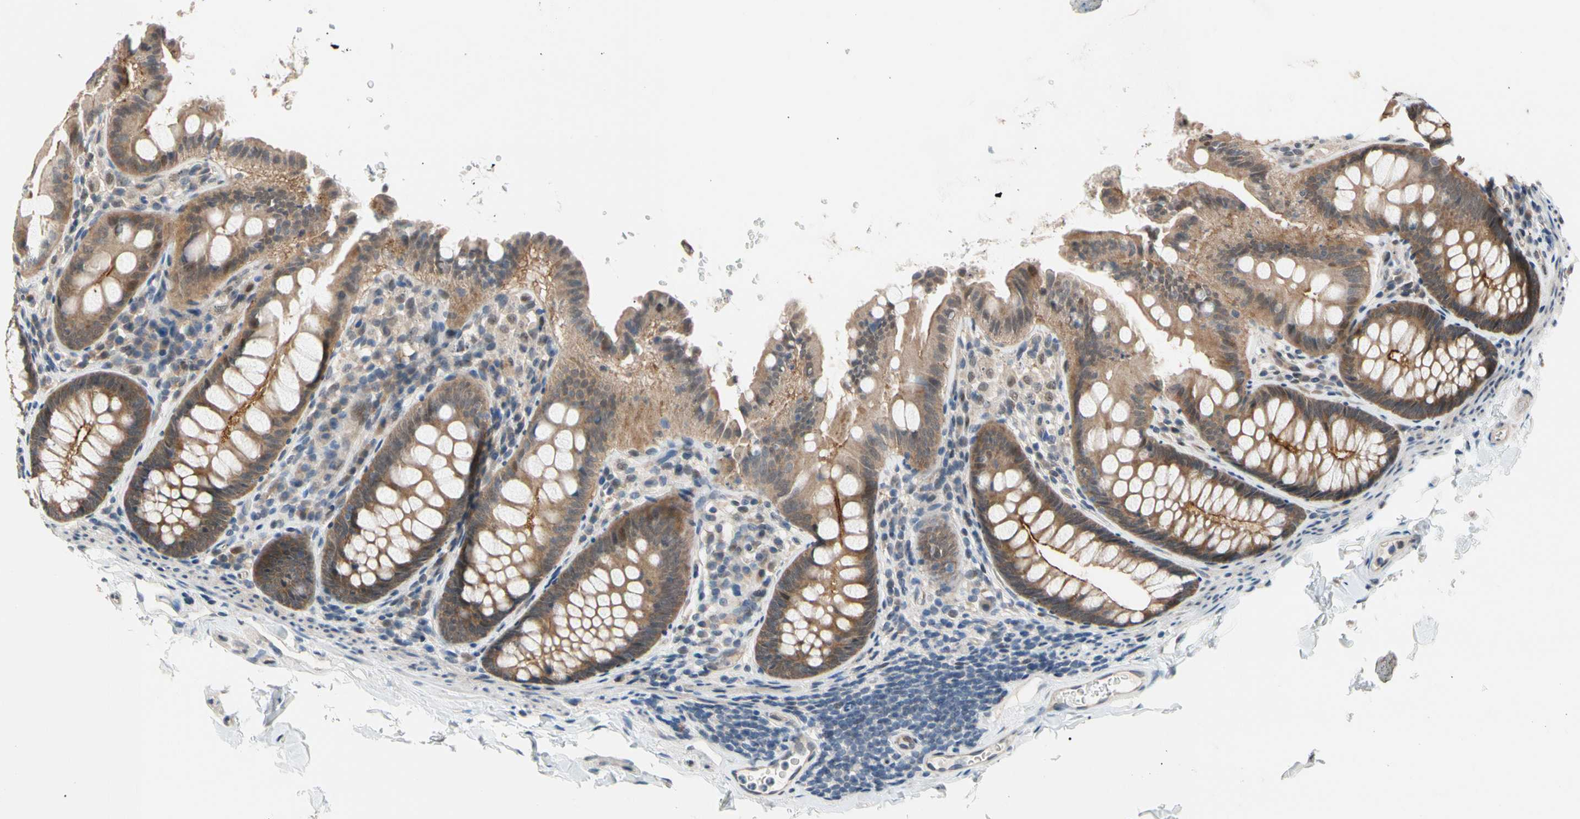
{"staining": {"intensity": "weak", "quantity": ">75%", "location": "cytoplasmic/membranous"}, "tissue": "colon", "cell_type": "Endothelial cells", "image_type": "normal", "snomed": [{"axis": "morphology", "description": "Normal tissue, NOS"}, {"axis": "topography", "description": "Colon"}], "caption": "DAB immunohistochemical staining of benign colon reveals weak cytoplasmic/membranous protein staining in approximately >75% of endothelial cells.", "gene": "NGEF", "patient": {"sex": "female", "age": 61}}